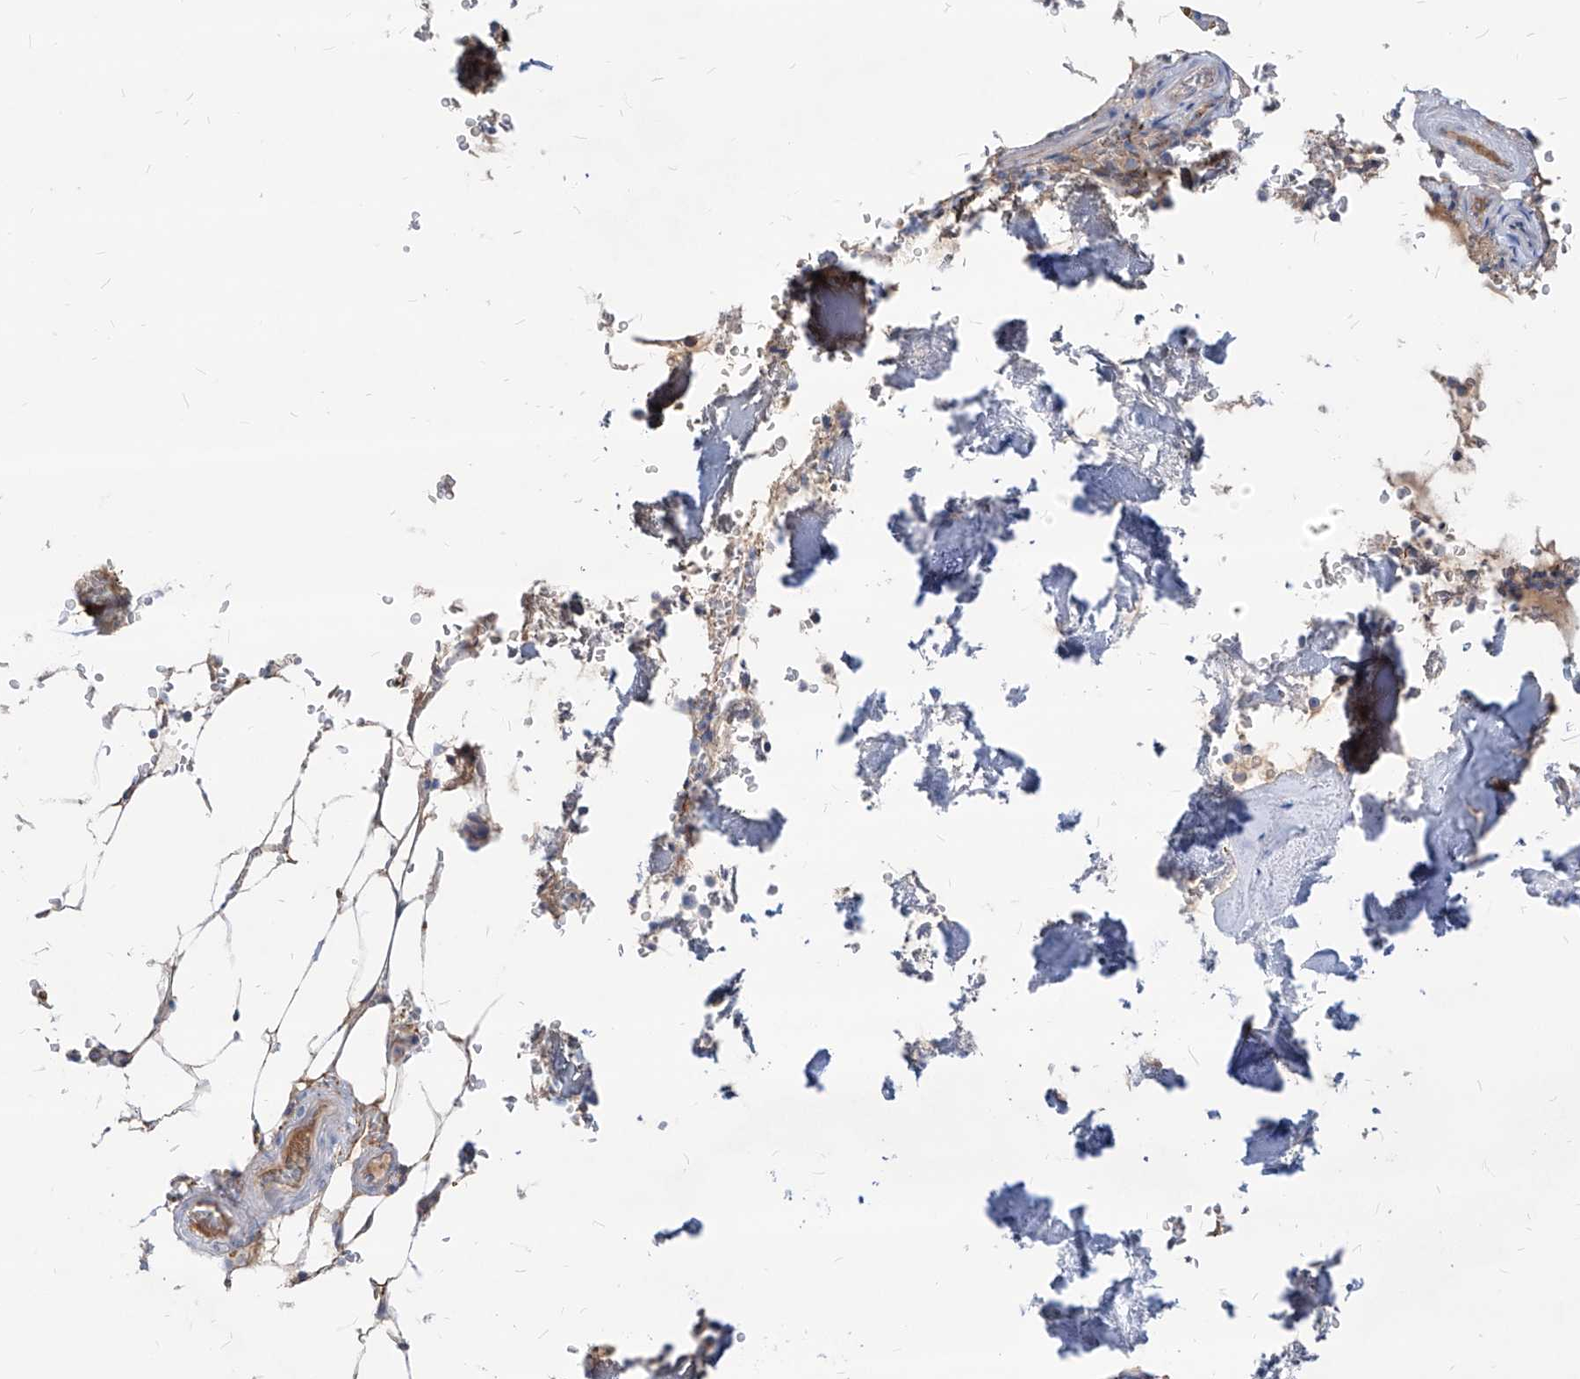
{"staining": {"intensity": "weak", "quantity": "<25%", "location": "cytoplasmic/membranous"}, "tissue": "bone marrow", "cell_type": "Hematopoietic cells", "image_type": "normal", "snomed": [{"axis": "morphology", "description": "Normal tissue, NOS"}, {"axis": "topography", "description": "Bone marrow"}], "caption": "Immunohistochemical staining of normal bone marrow shows no significant expression in hematopoietic cells. (Stains: DAB (3,3'-diaminobenzidine) IHC with hematoxylin counter stain, Microscopy: brightfield microscopy at high magnification).", "gene": "AKAP10", "patient": {"sex": "male", "age": 70}}